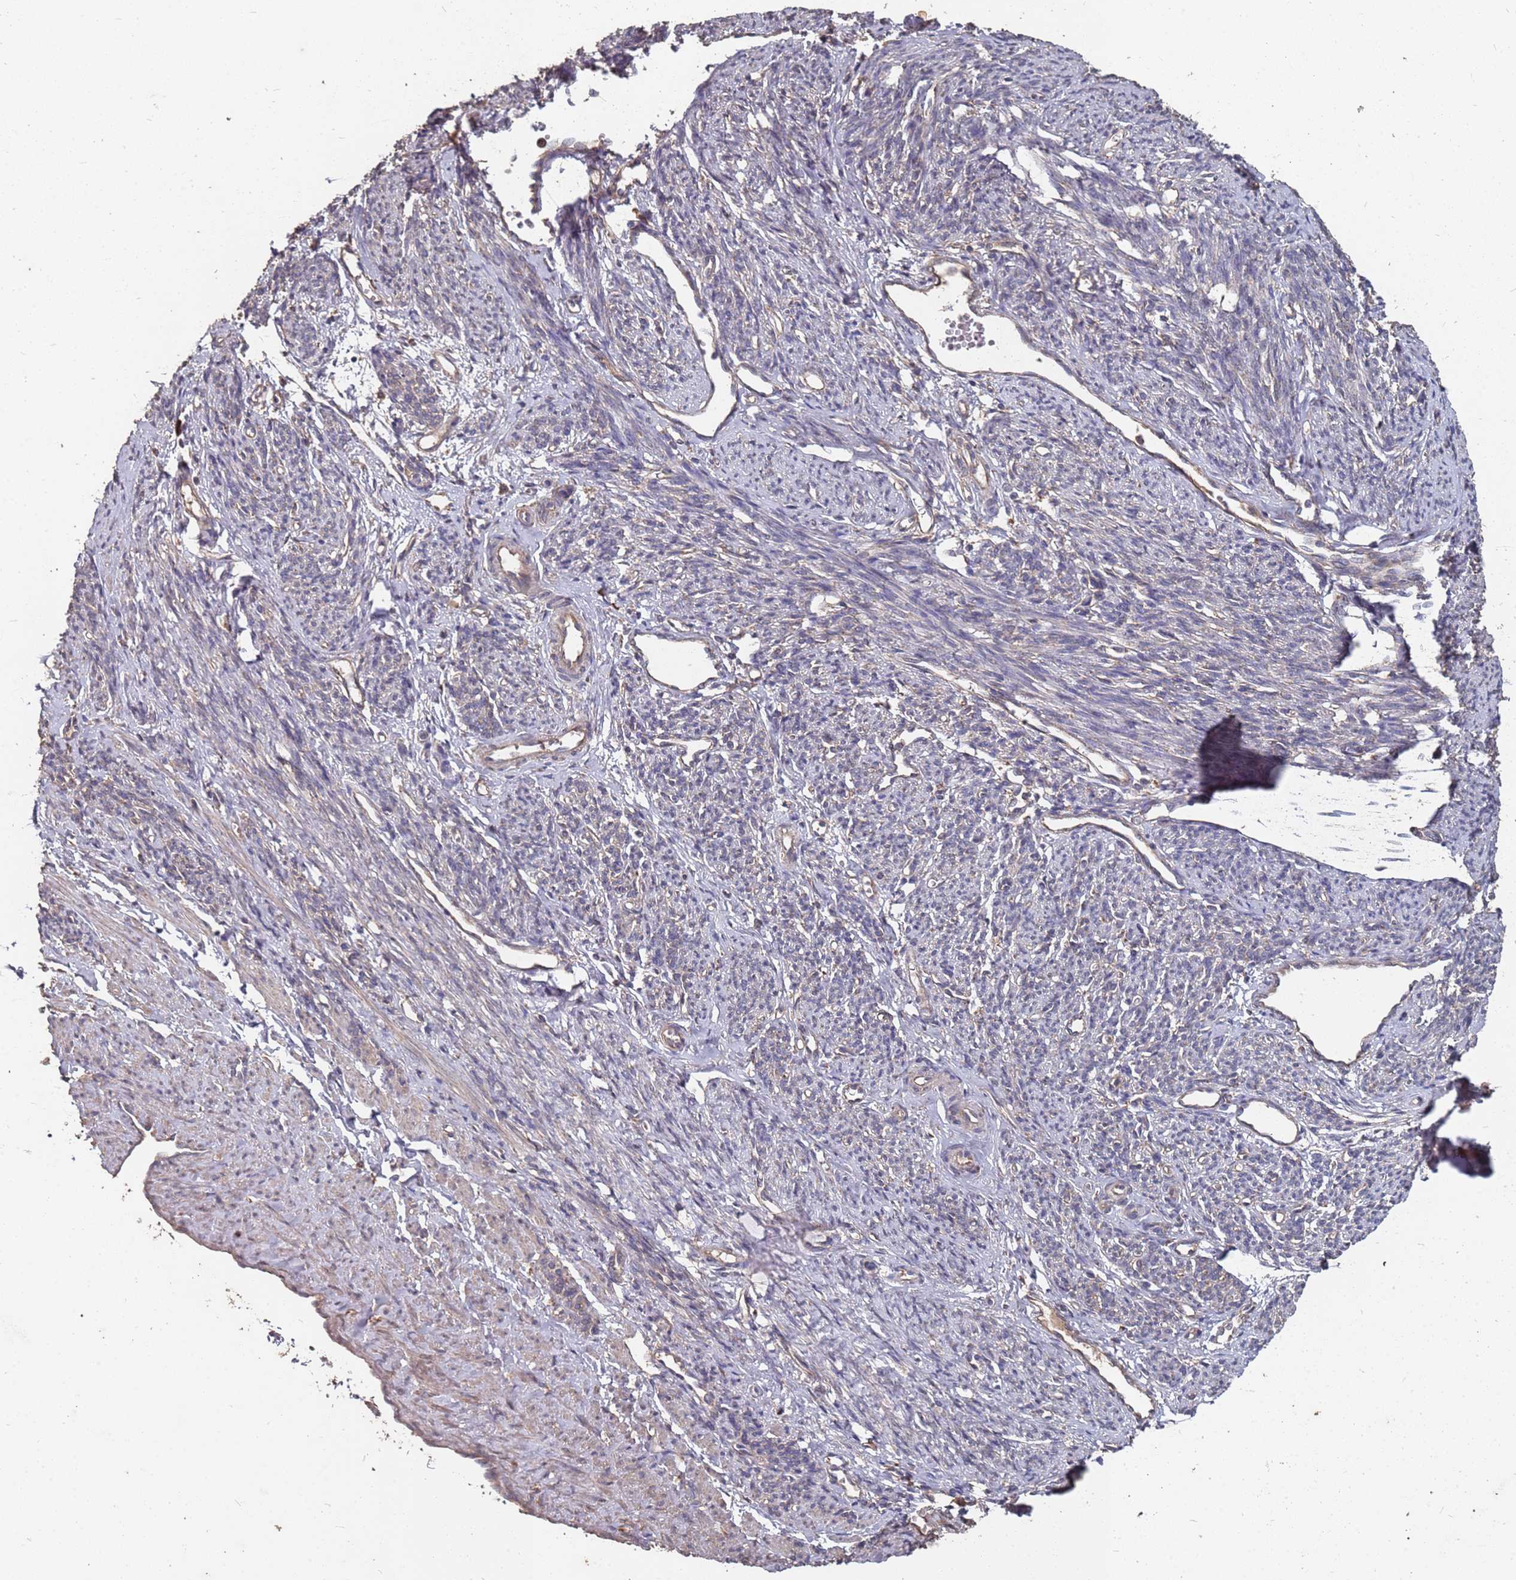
{"staining": {"intensity": "weak", "quantity": "25%-75%", "location": "cytoplasmic/membranous"}, "tissue": "smooth muscle", "cell_type": "Smooth muscle cells", "image_type": "normal", "snomed": [{"axis": "morphology", "description": "Normal tissue, NOS"}, {"axis": "topography", "description": "Smooth muscle"}, {"axis": "topography", "description": "Uterus"}], "caption": "Smooth muscle cells reveal weak cytoplasmic/membranous positivity in approximately 25%-75% of cells in unremarkable smooth muscle. (Stains: DAB (3,3'-diaminobenzidine) in brown, nuclei in blue, Microscopy: brightfield microscopy at high magnification).", "gene": "ATG5", "patient": {"sex": "female", "age": 59}}